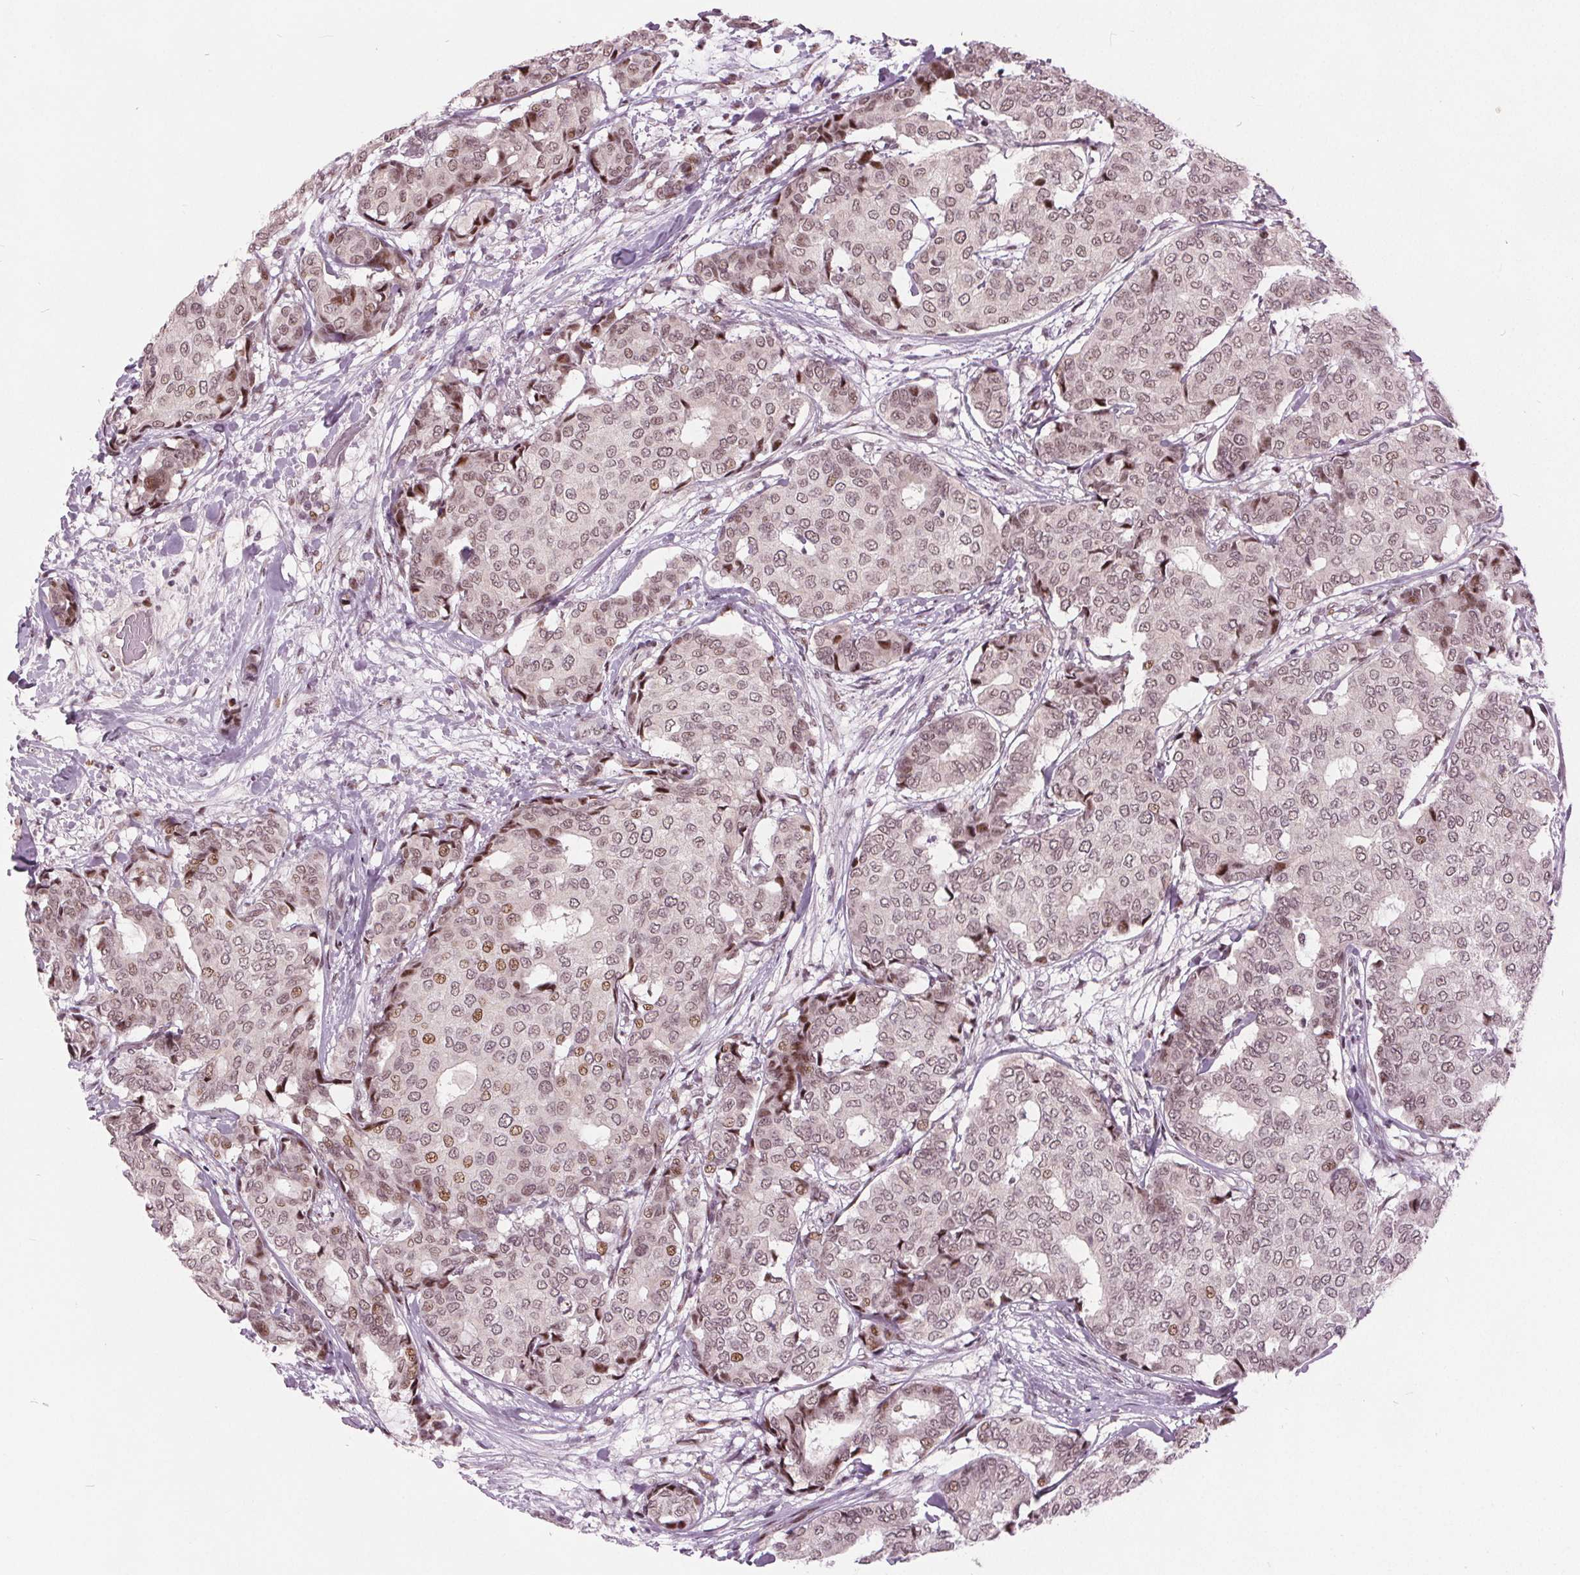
{"staining": {"intensity": "moderate", "quantity": ">75%", "location": "nuclear"}, "tissue": "breast cancer", "cell_type": "Tumor cells", "image_type": "cancer", "snomed": [{"axis": "morphology", "description": "Duct carcinoma"}, {"axis": "topography", "description": "Breast"}], "caption": "Tumor cells reveal moderate nuclear staining in about >75% of cells in infiltrating ductal carcinoma (breast).", "gene": "TTC34", "patient": {"sex": "female", "age": 75}}